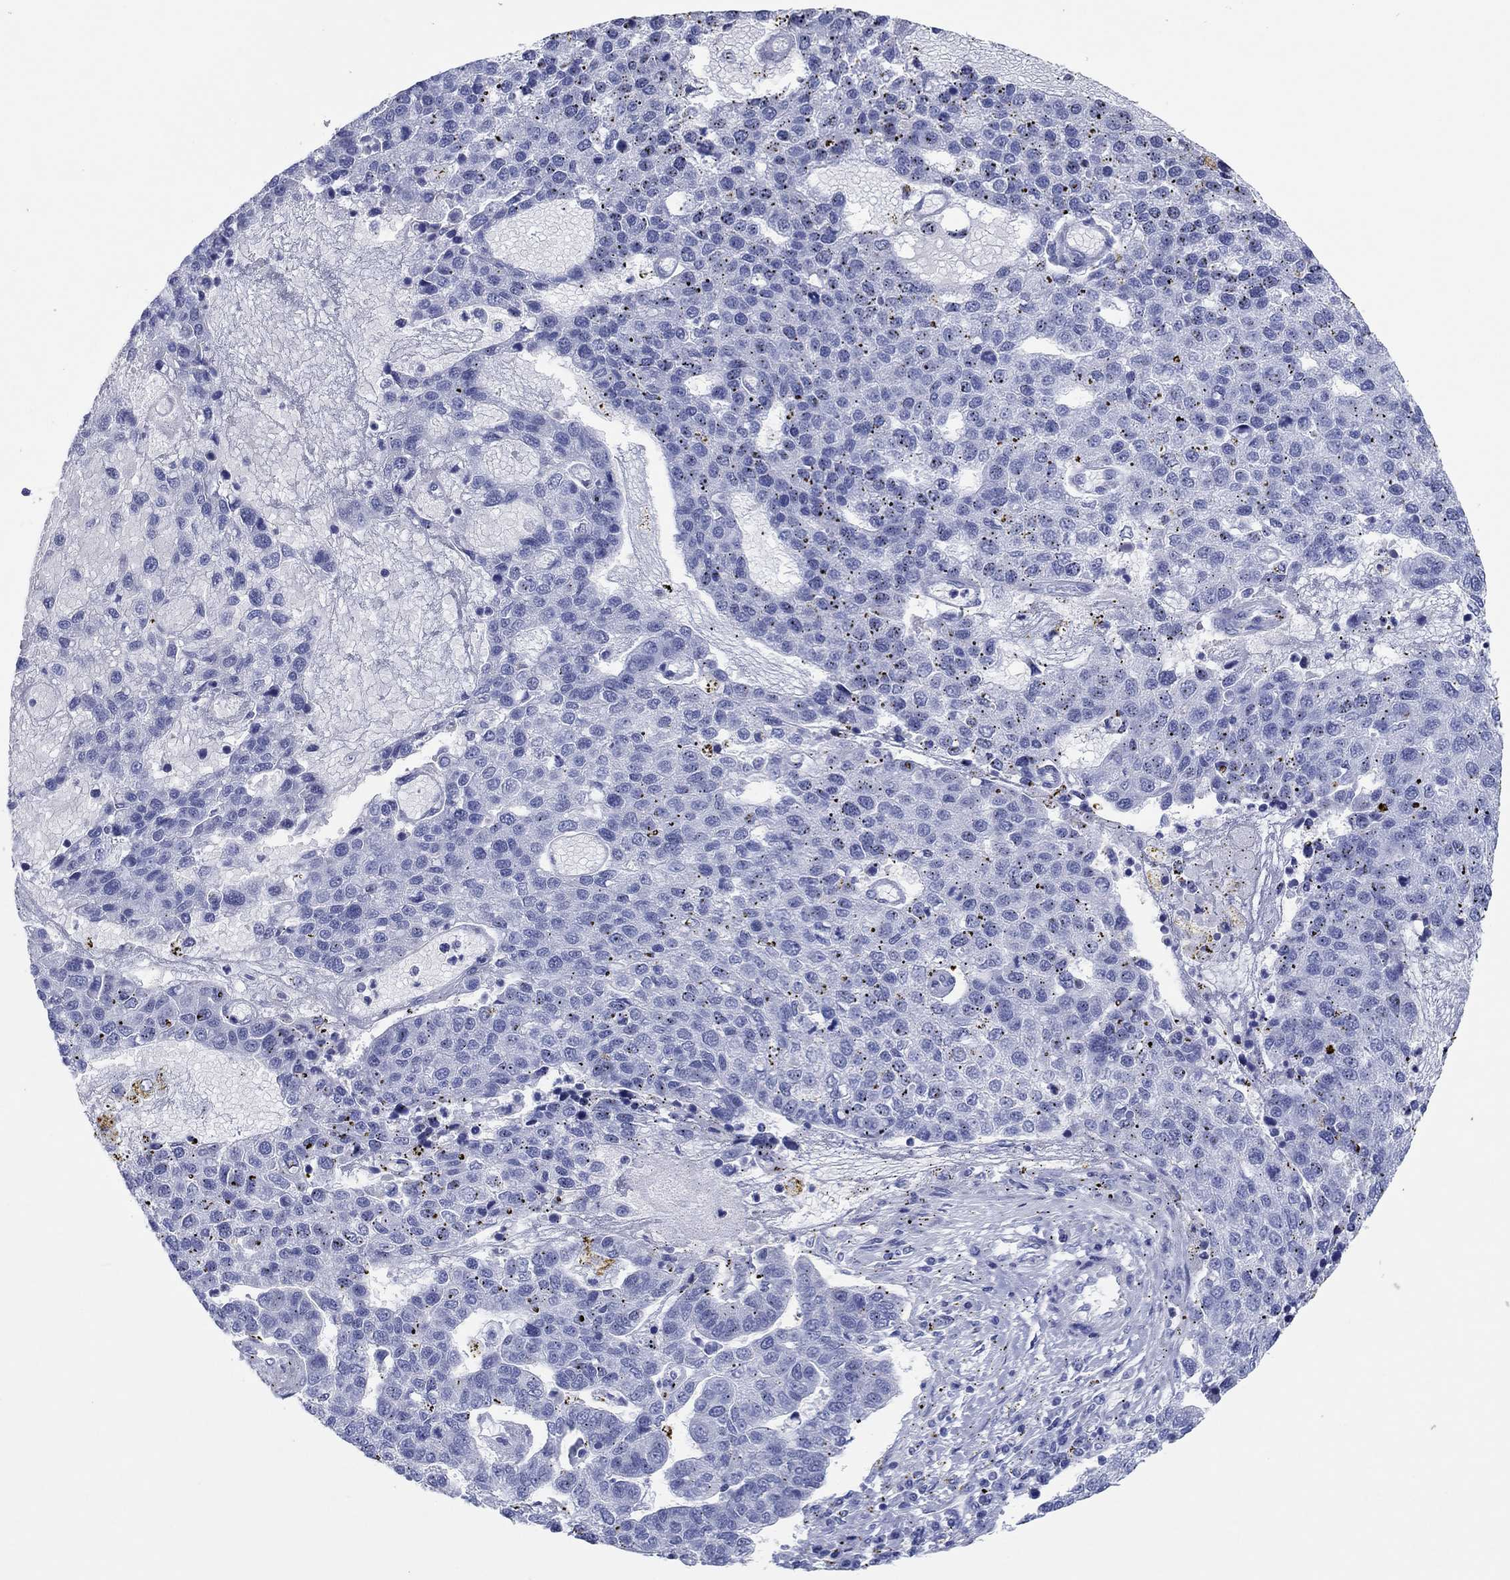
{"staining": {"intensity": "negative", "quantity": "none", "location": "none"}, "tissue": "pancreatic cancer", "cell_type": "Tumor cells", "image_type": "cancer", "snomed": [{"axis": "morphology", "description": "Adenocarcinoma, NOS"}, {"axis": "topography", "description": "Pancreas"}], "caption": "Immunohistochemistry (IHC) image of human pancreatic cancer stained for a protein (brown), which shows no staining in tumor cells. Nuclei are stained in blue.", "gene": "HCRT", "patient": {"sex": "female", "age": 61}}